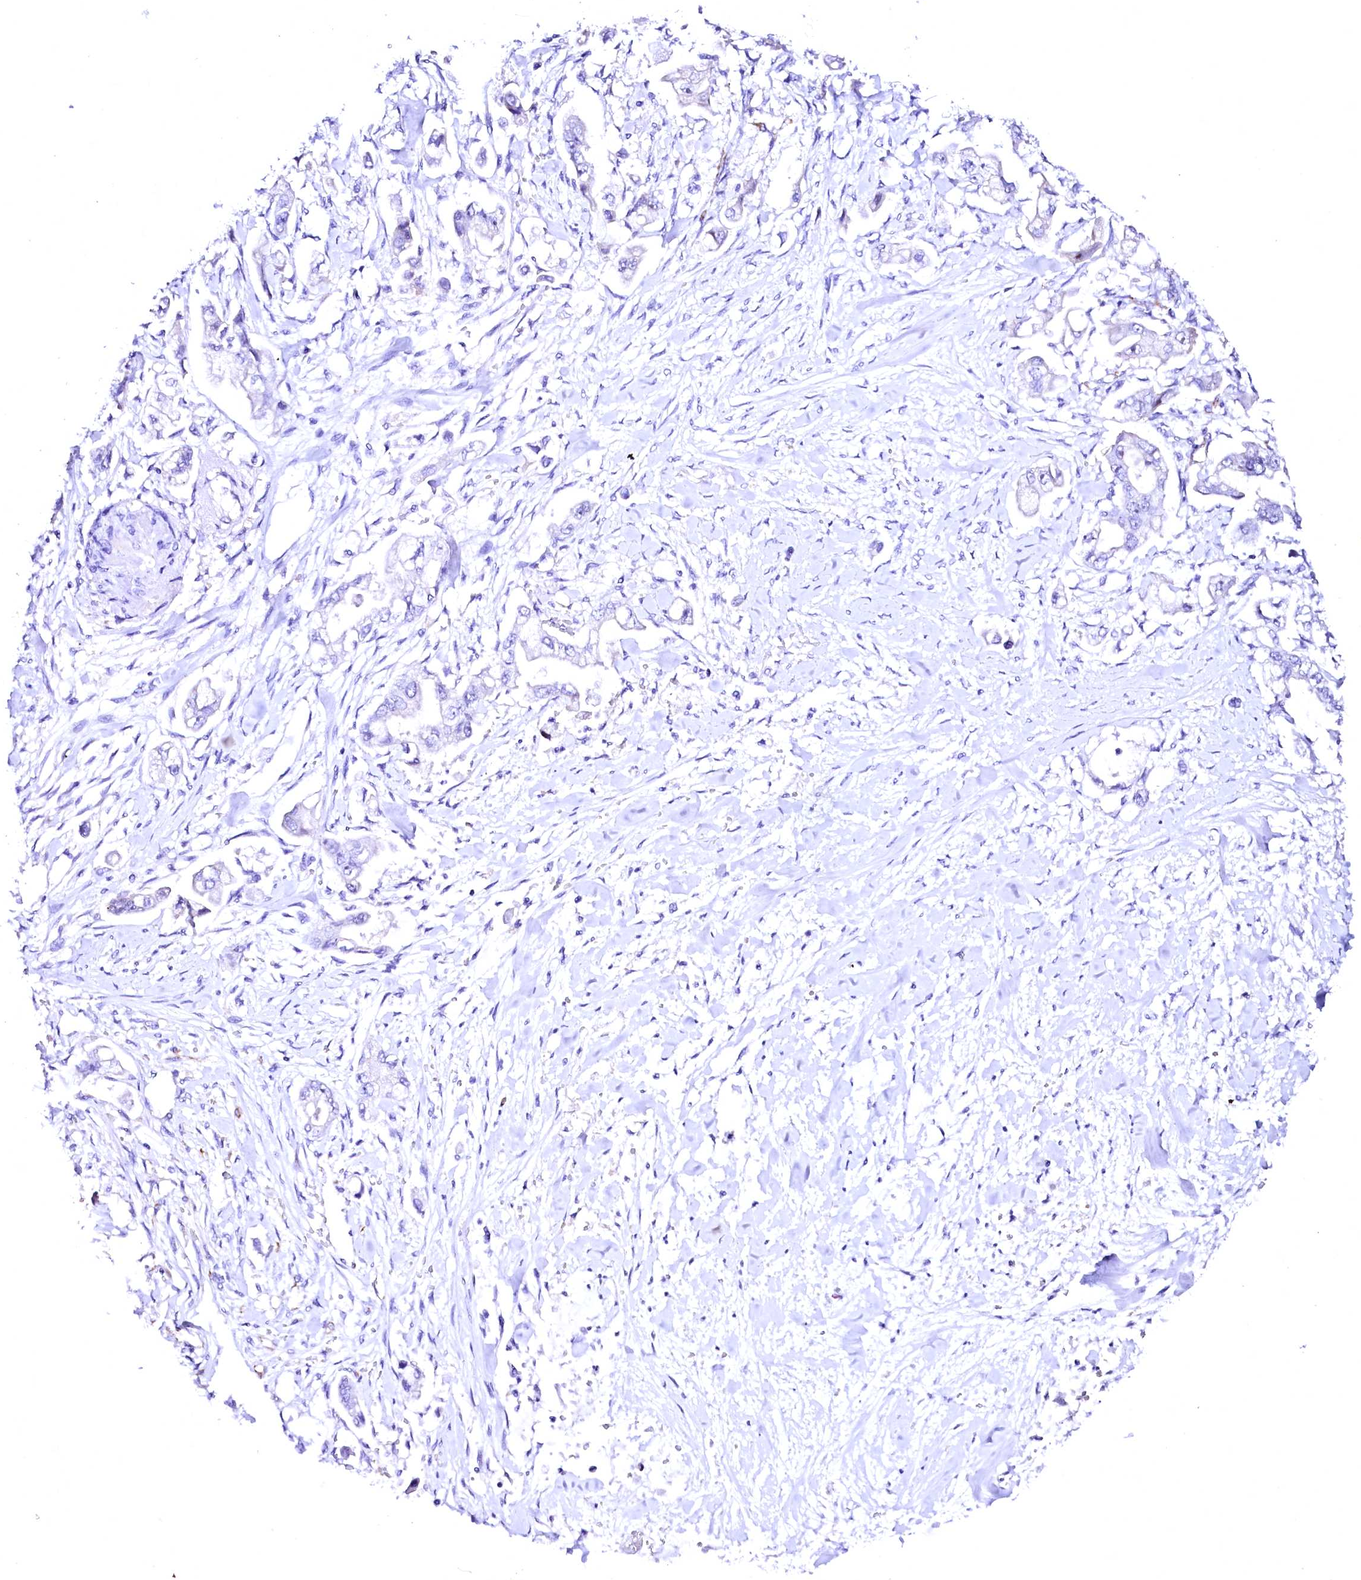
{"staining": {"intensity": "negative", "quantity": "none", "location": "none"}, "tissue": "stomach cancer", "cell_type": "Tumor cells", "image_type": "cancer", "snomed": [{"axis": "morphology", "description": "Adenocarcinoma, NOS"}, {"axis": "topography", "description": "Stomach"}], "caption": "Protein analysis of stomach adenocarcinoma exhibits no significant positivity in tumor cells. (DAB (3,3'-diaminobenzidine) immunohistochemistry (IHC), high magnification).", "gene": "SFR1", "patient": {"sex": "male", "age": 62}}